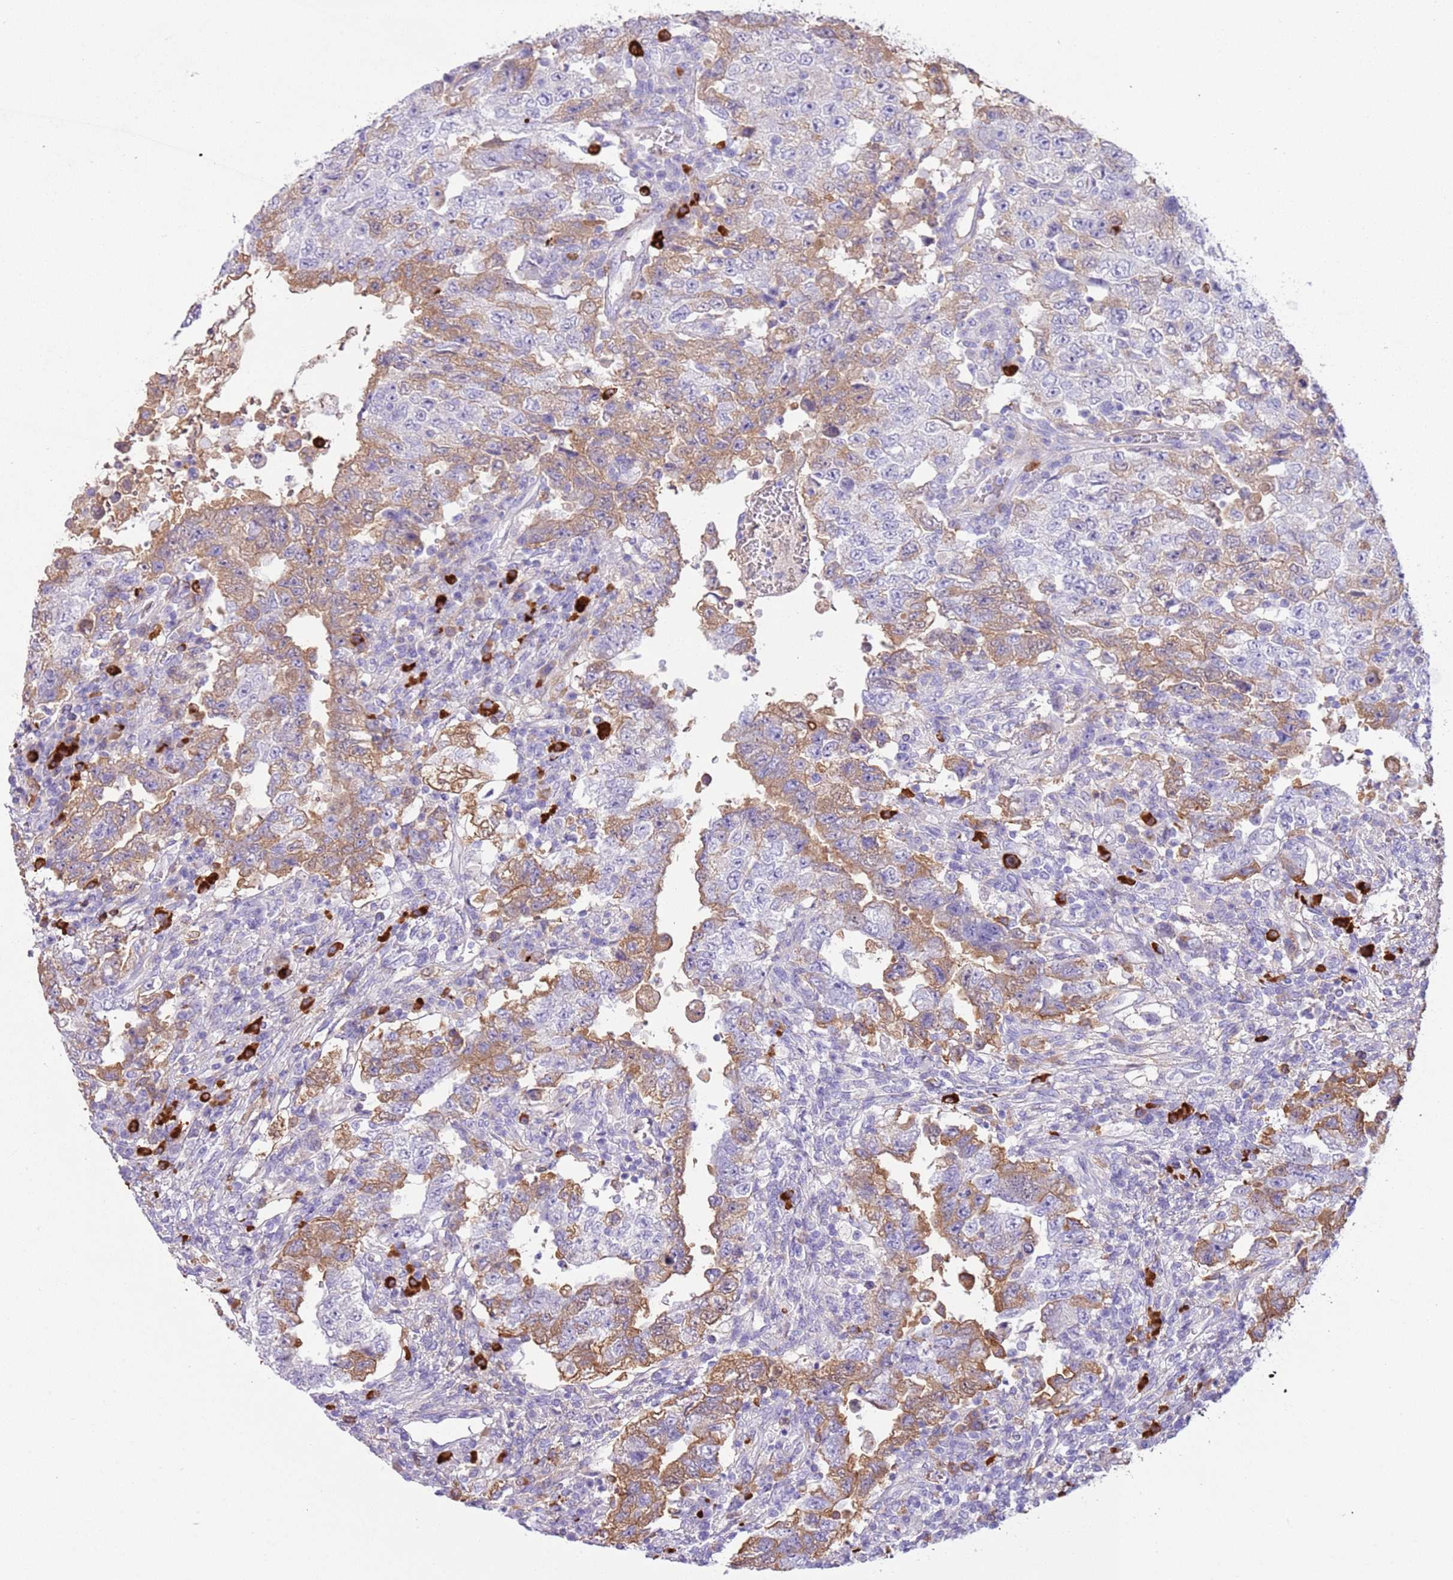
{"staining": {"intensity": "moderate", "quantity": "<25%", "location": "cytoplasmic/membranous"}, "tissue": "testis cancer", "cell_type": "Tumor cells", "image_type": "cancer", "snomed": [{"axis": "morphology", "description": "Carcinoma, Embryonal, NOS"}, {"axis": "topography", "description": "Testis"}], "caption": "Approximately <25% of tumor cells in human testis embryonal carcinoma reveal moderate cytoplasmic/membranous protein staining as visualized by brown immunohistochemical staining.", "gene": "IGKV3D-11", "patient": {"sex": "male", "age": 26}}